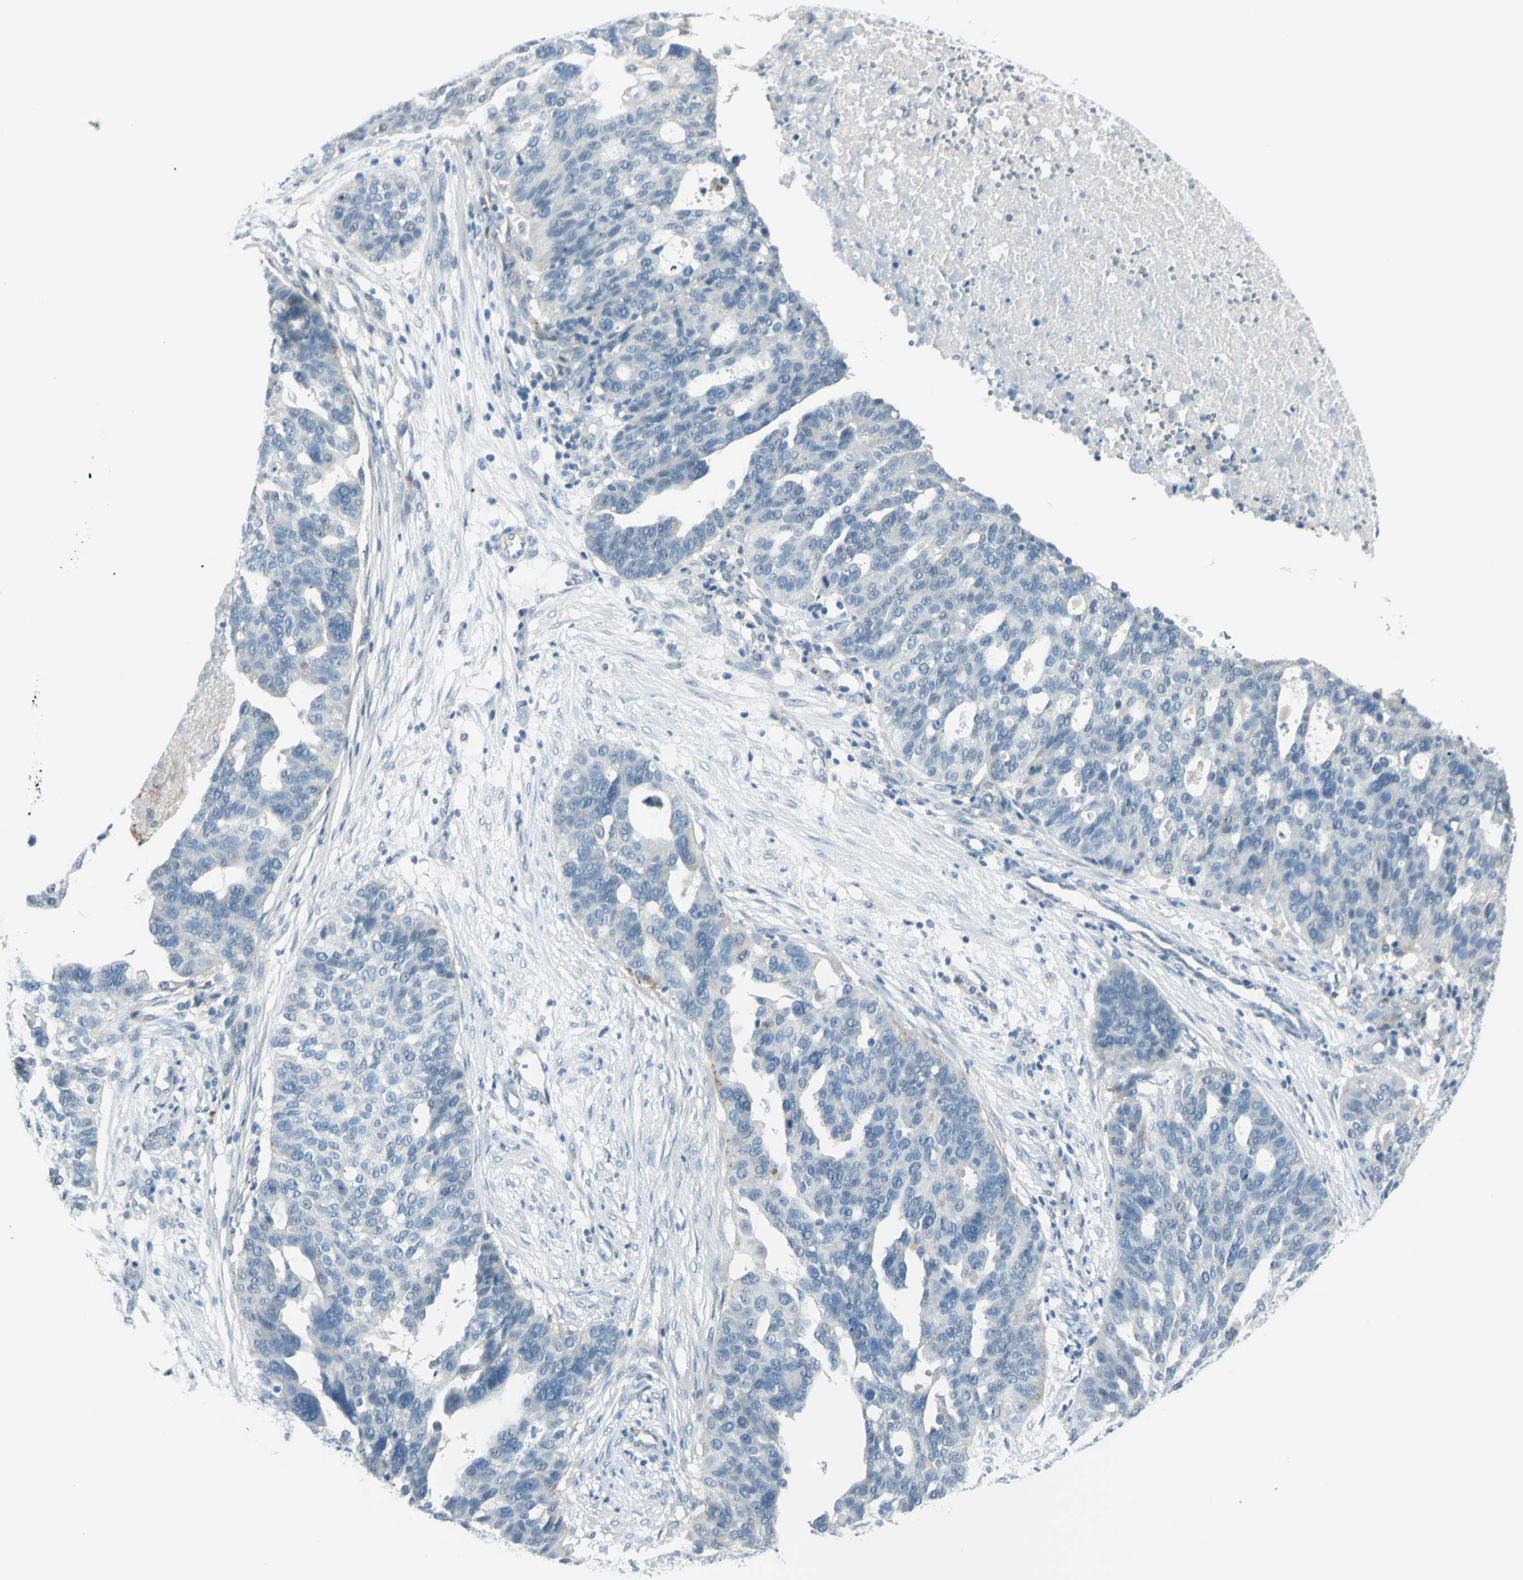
{"staining": {"intensity": "negative", "quantity": "none", "location": "none"}, "tissue": "ovarian cancer", "cell_type": "Tumor cells", "image_type": "cancer", "snomed": [{"axis": "morphology", "description": "Cystadenocarcinoma, serous, NOS"}, {"axis": "topography", "description": "Ovary"}], "caption": "A photomicrograph of ovarian cancer stained for a protein displays no brown staining in tumor cells.", "gene": "GPR34", "patient": {"sex": "female", "age": 59}}